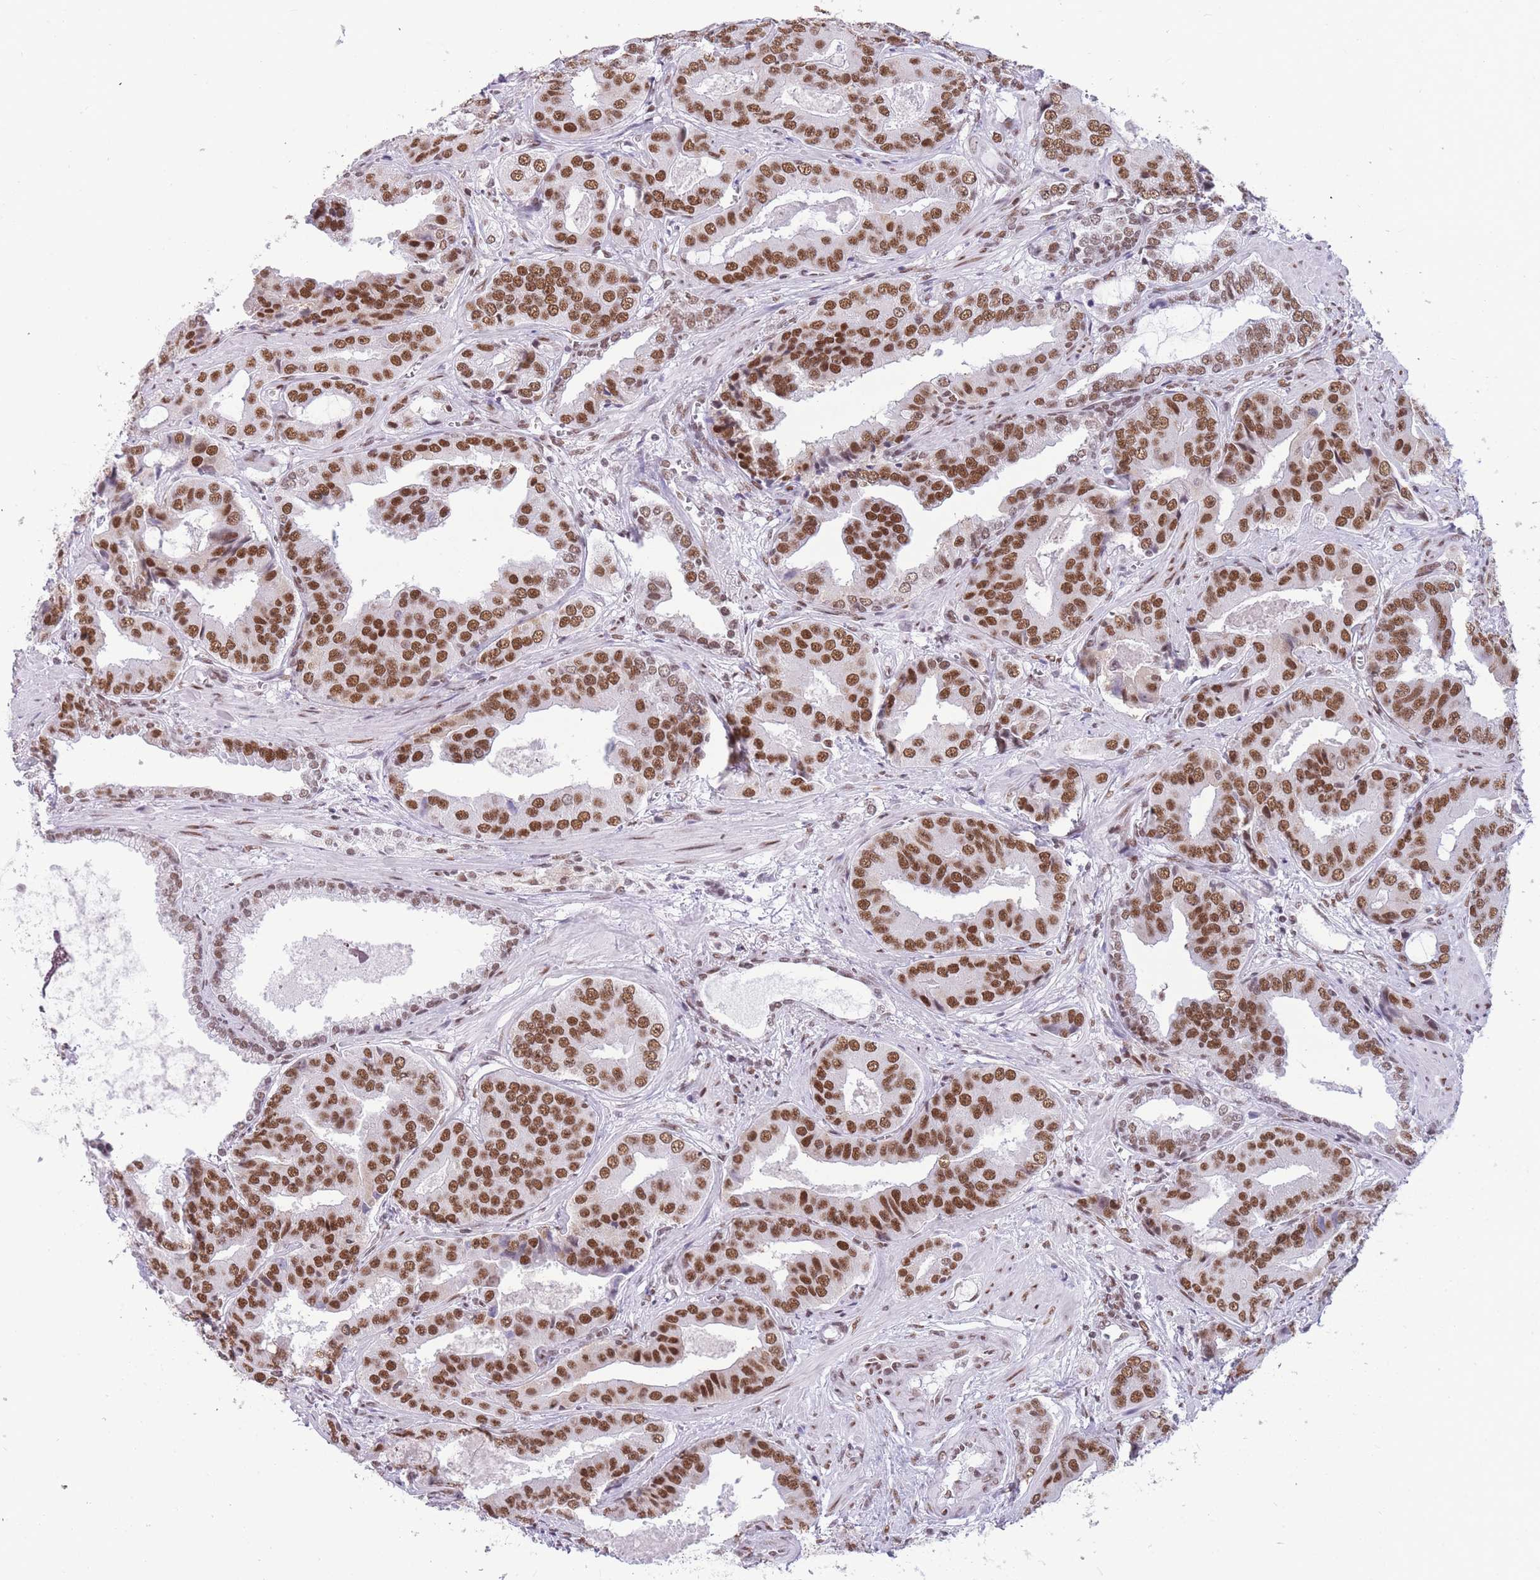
{"staining": {"intensity": "strong", "quantity": ">75%", "location": "nuclear"}, "tissue": "prostate cancer", "cell_type": "Tumor cells", "image_type": "cancer", "snomed": [{"axis": "morphology", "description": "Adenocarcinoma, High grade"}, {"axis": "topography", "description": "Prostate"}], "caption": "DAB (3,3'-diaminobenzidine) immunohistochemical staining of prostate high-grade adenocarcinoma exhibits strong nuclear protein expression in approximately >75% of tumor cells. (Brightfield microscopy of DAB IHC at high magnification).", "gene": "HNRNPUL1", "patient": {"sex": "male", "age": 71}}